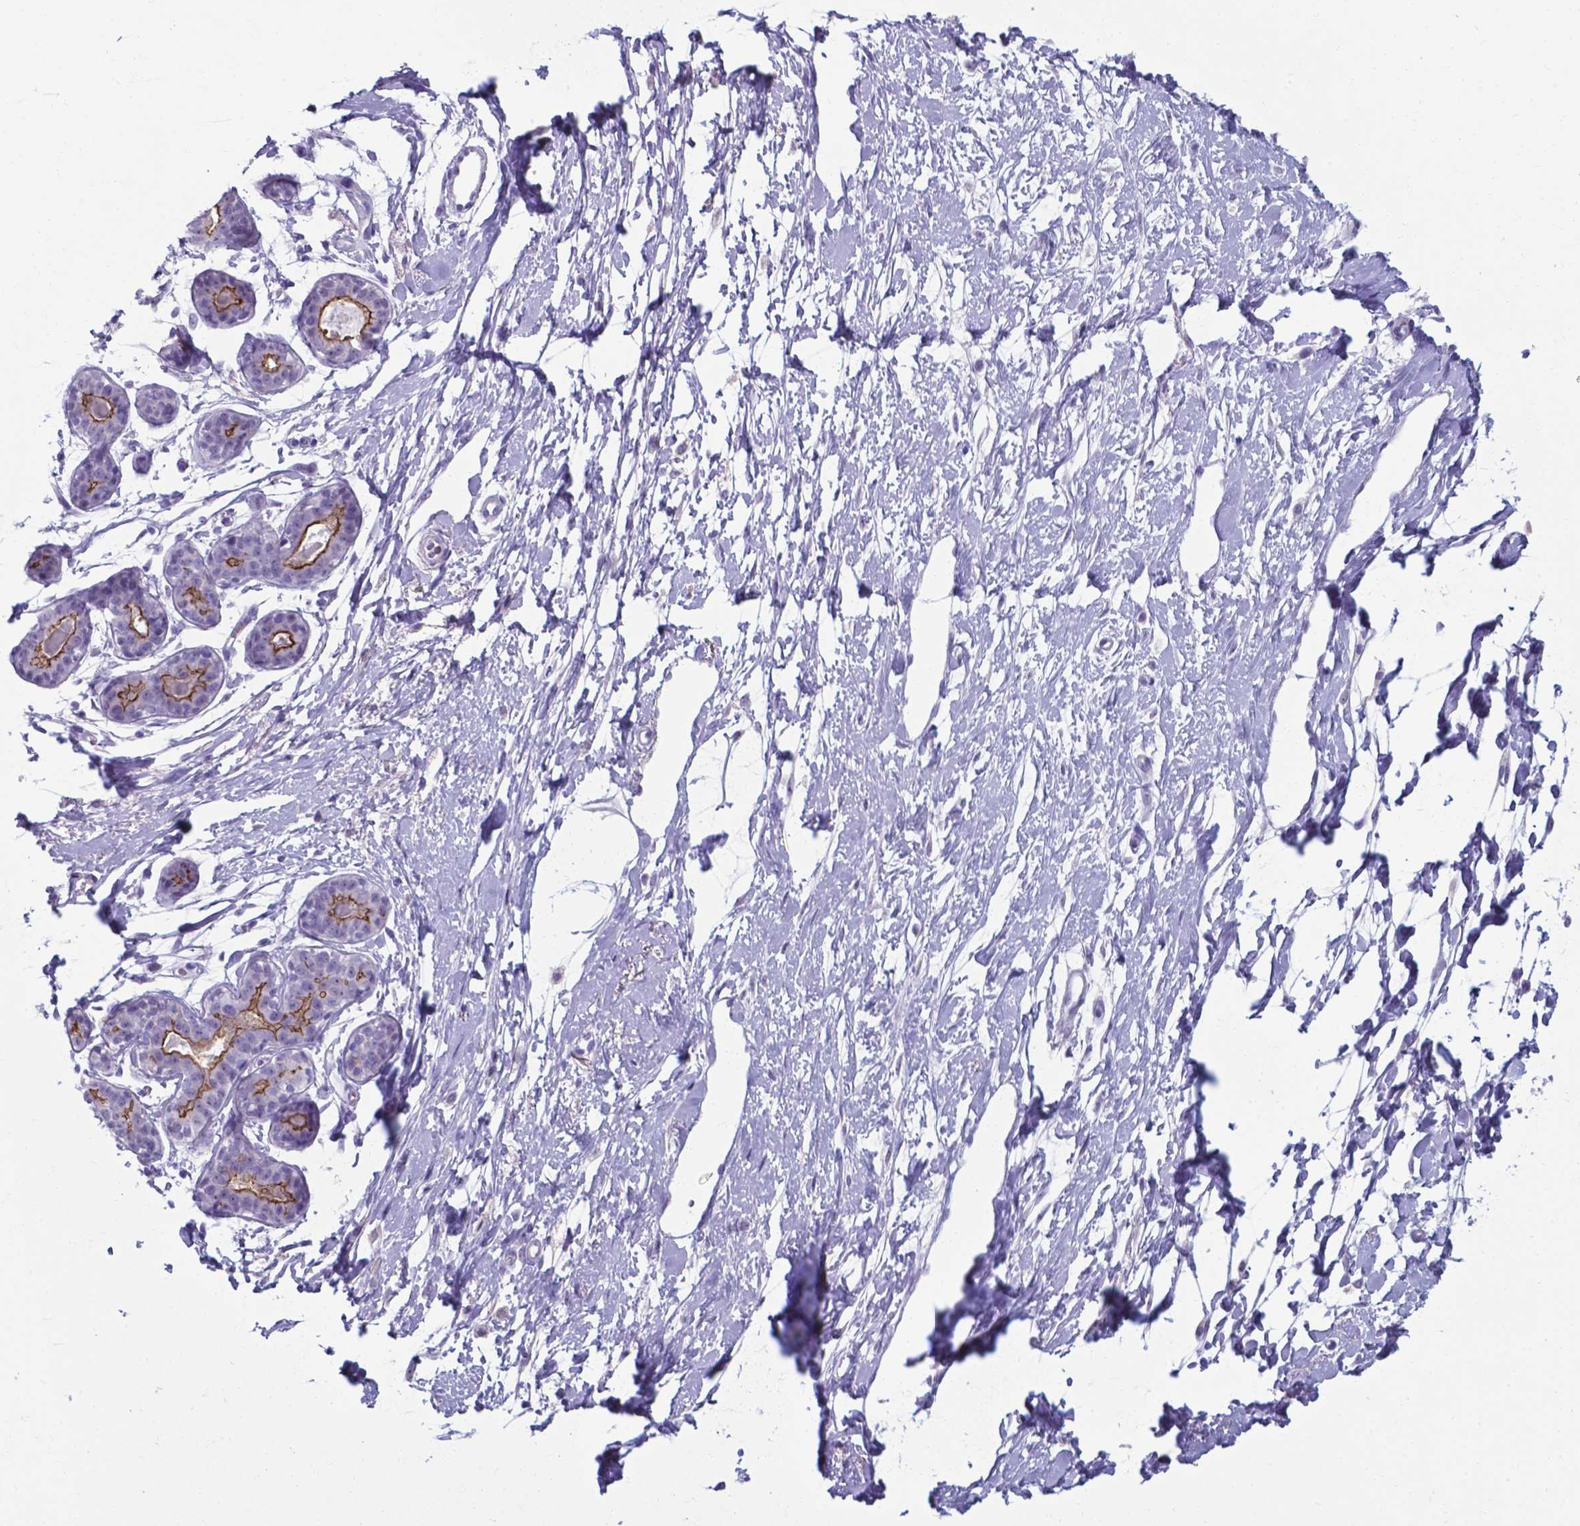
{"staining": {"intensity": "negative", "quantity": "none", "location": "none"}, "tissue": "breast", "cell_type": "Adipocytes", "image_type": "normal", "snomed": [{"axis": "morphology", "description": "Normal tissue, NOS"}, {"axis": "topography", "description": "Breast"}], "caption": "Immunohistochemistry (IHC) of normal human breast shows no expression in adipocytes.", "gene": "AP5B1", "patient": {"sex": "female", "age": 49}}